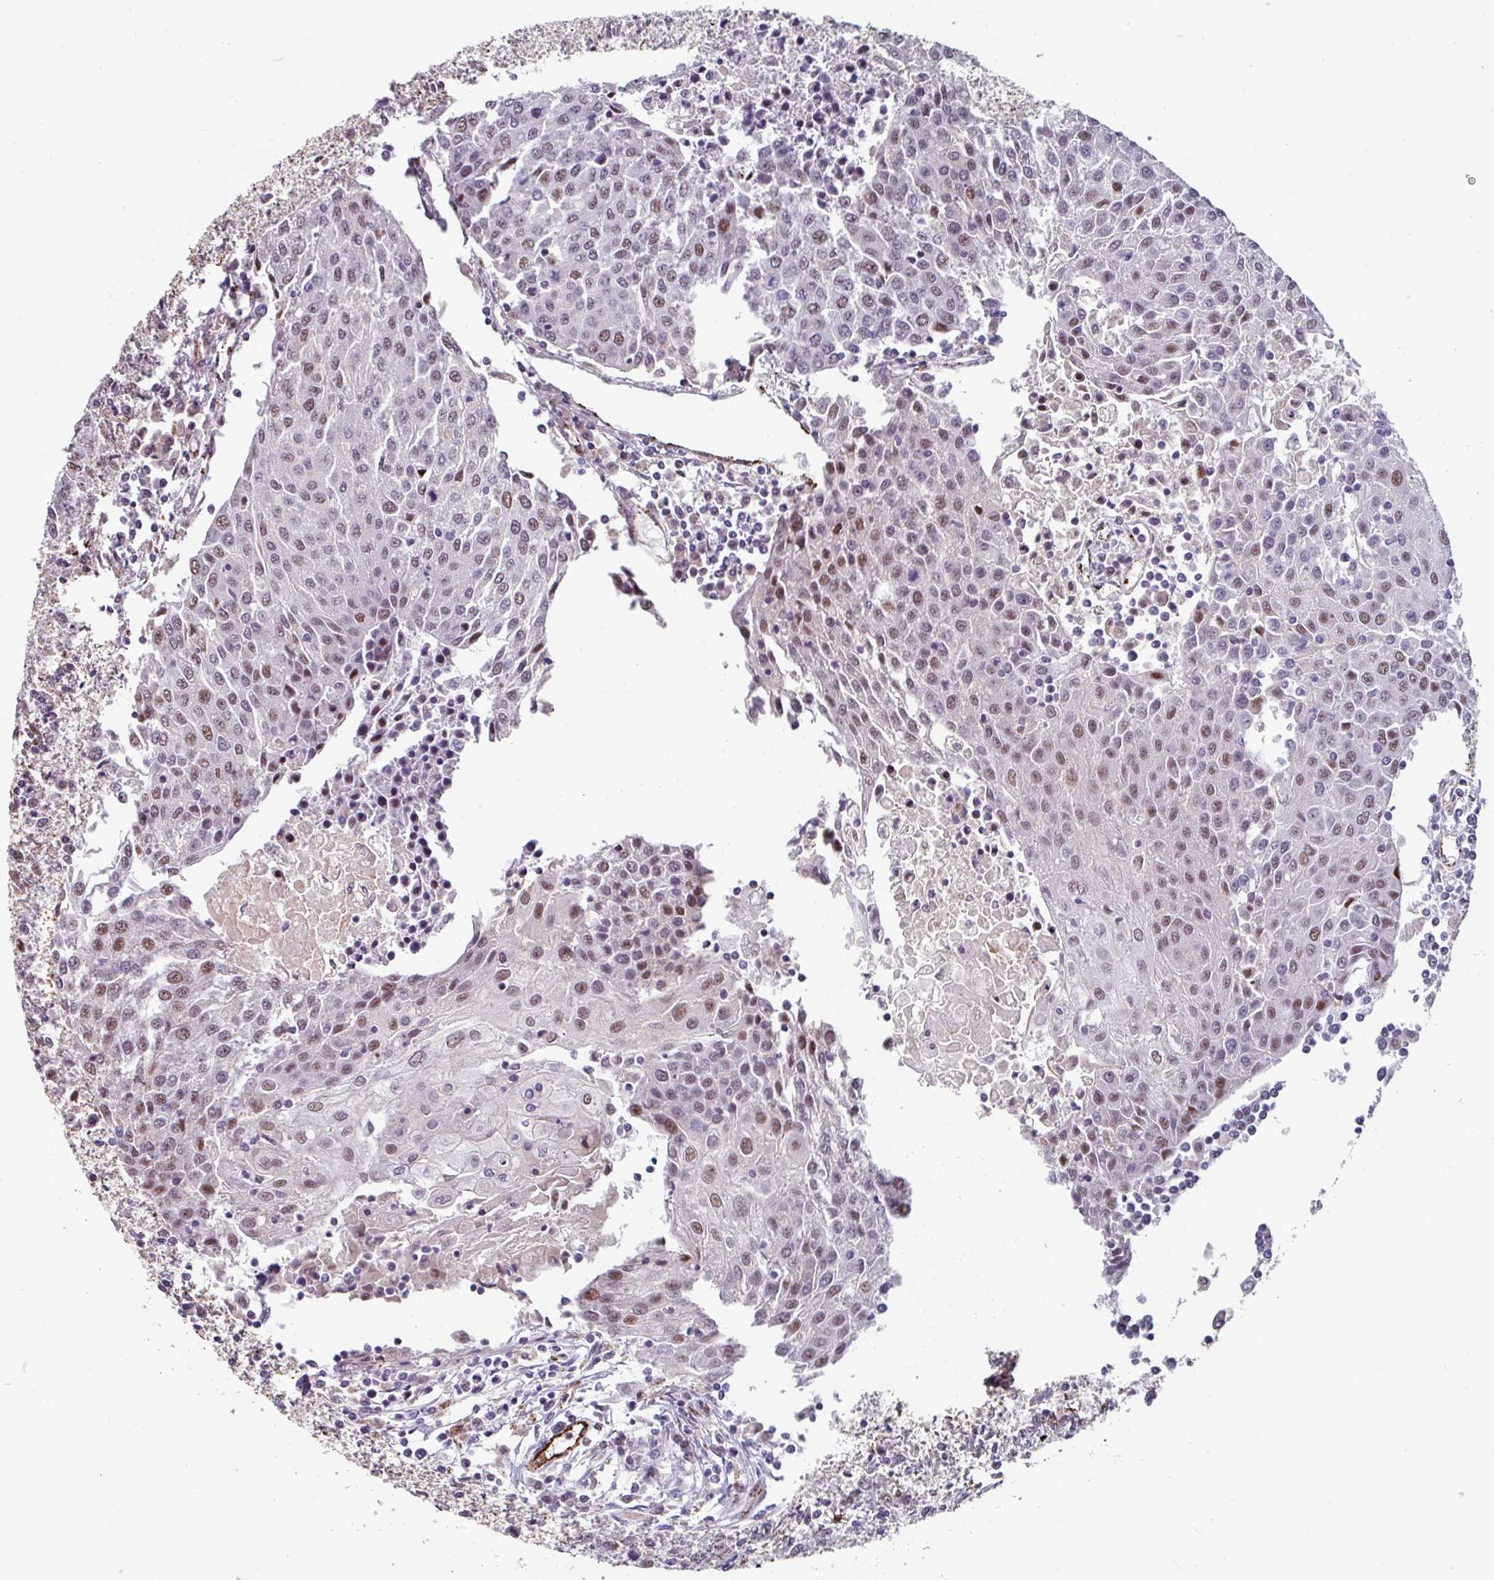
{"staining": {"intensity": "moderate", "quantity": "25%-75%", "location": "nuclear"}, "tissue": "urothelial cancer", "cell_type": "Tumor cells", "image_type": "cancer", "snomed": [{"axis": "morphology", "description": "Urothelial carcinoma, High grade"}, {"axis": "topography", "description": "Urinary bladder"}], "caption": "Moderate nuclear staining for a protein is seen in about 25%-75% of tumor cells of urothelial cancer using immunohistochemistry (IHC).", "gene": "SIDT2", "patient": {"sex": "female", "age": 85}}